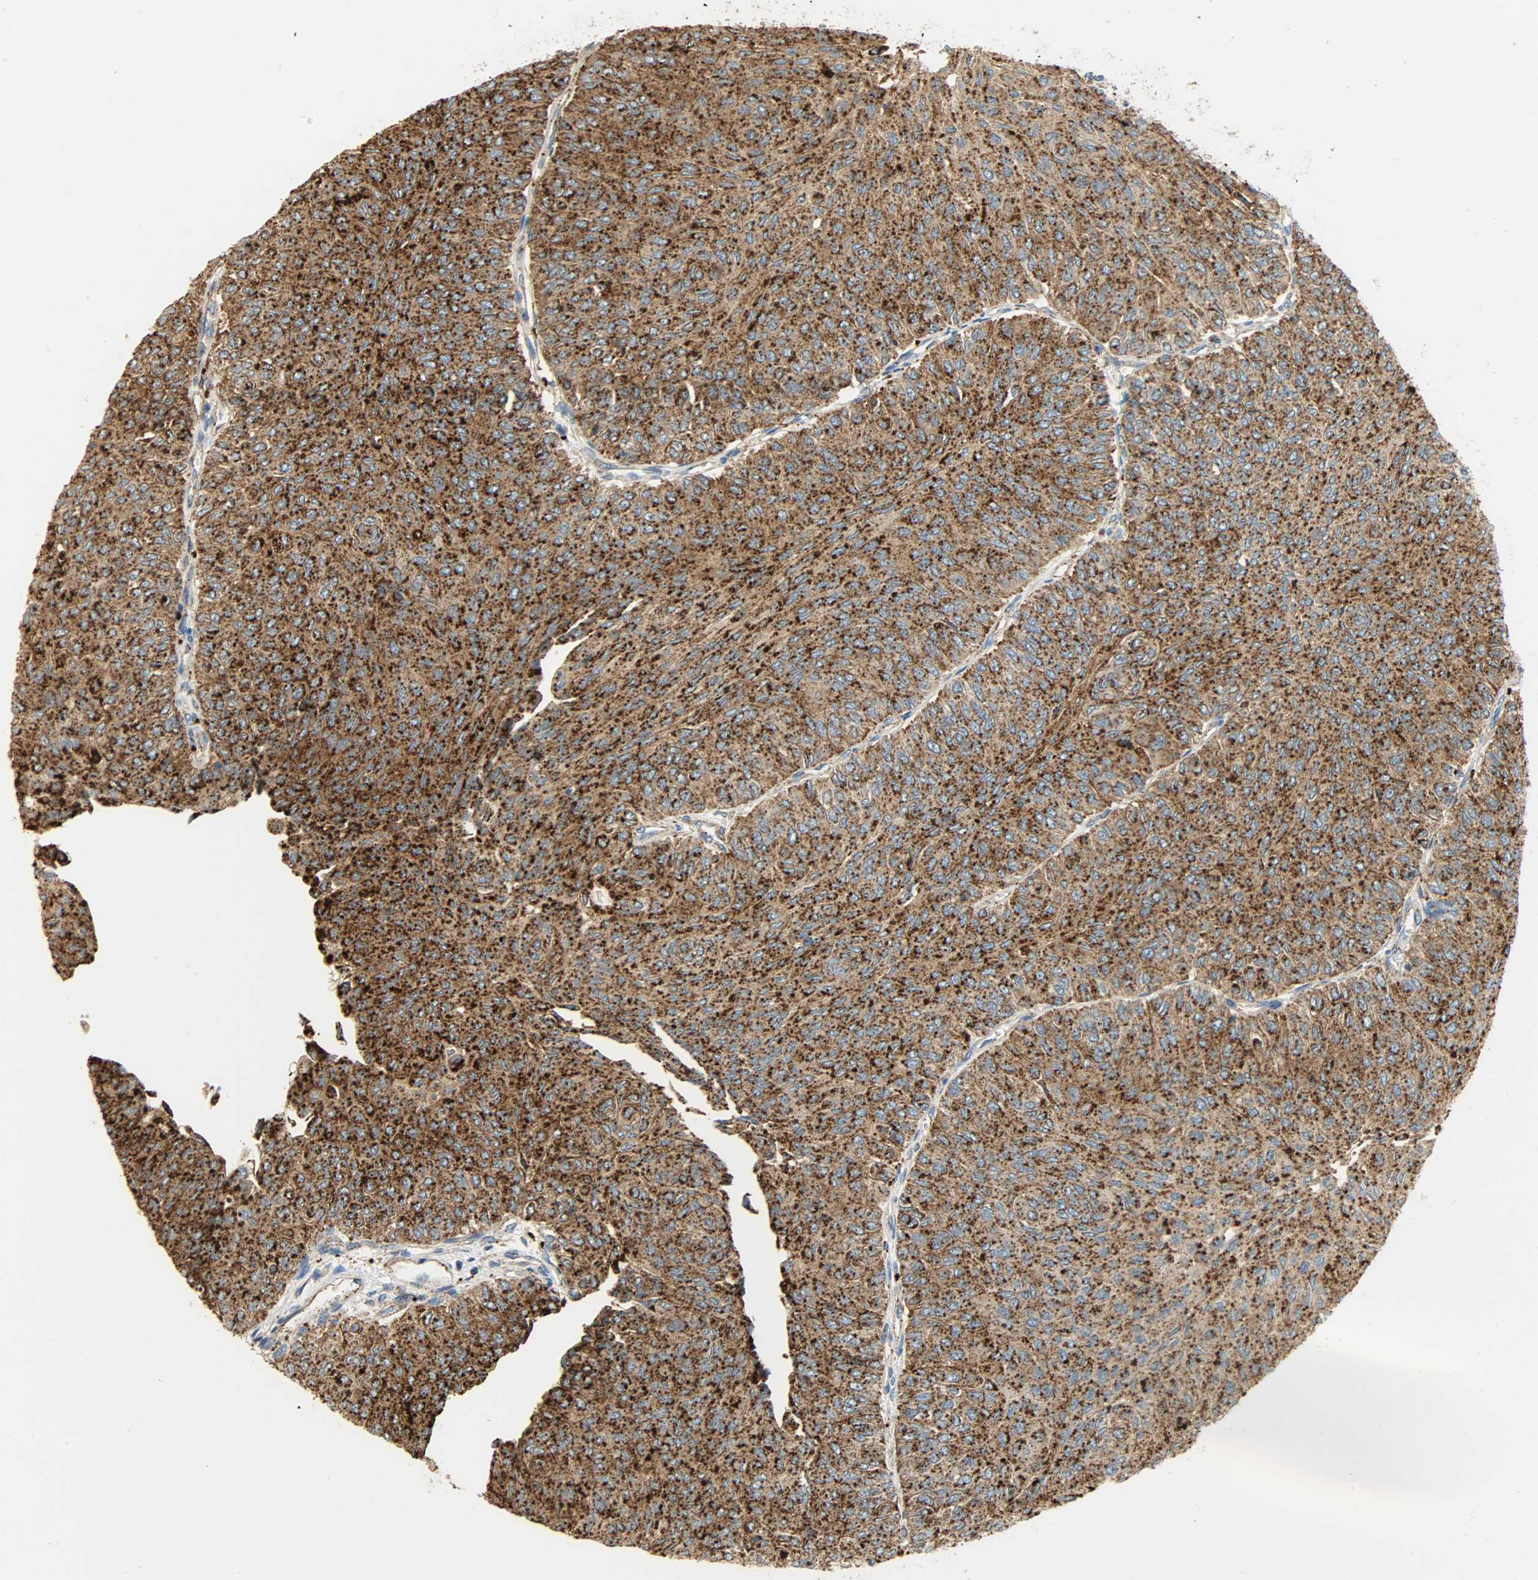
{"staining": {"intensity": "strong", "quantity": ">75%", "location": "cytoplasmic/membranous"}, "tissue": "urothelial cancer", "cell_type": "Tumor cells", "image_type": "cancer", "snomed": [{"axis": "morphology", "description": "Urothelial carcinoma, Low grade"}, {"axis": "topography", "description": "Urinary bladder"}], "caption": "This is a micrograph of immunohistochemistry (IHC) staining of low-grade urothelial carcinoma, which shows strong staining in the cytoplasmic/membranous of tumor cells.", "gene": "ASAH1", "patient": {"sex": "male", "age": 78}}